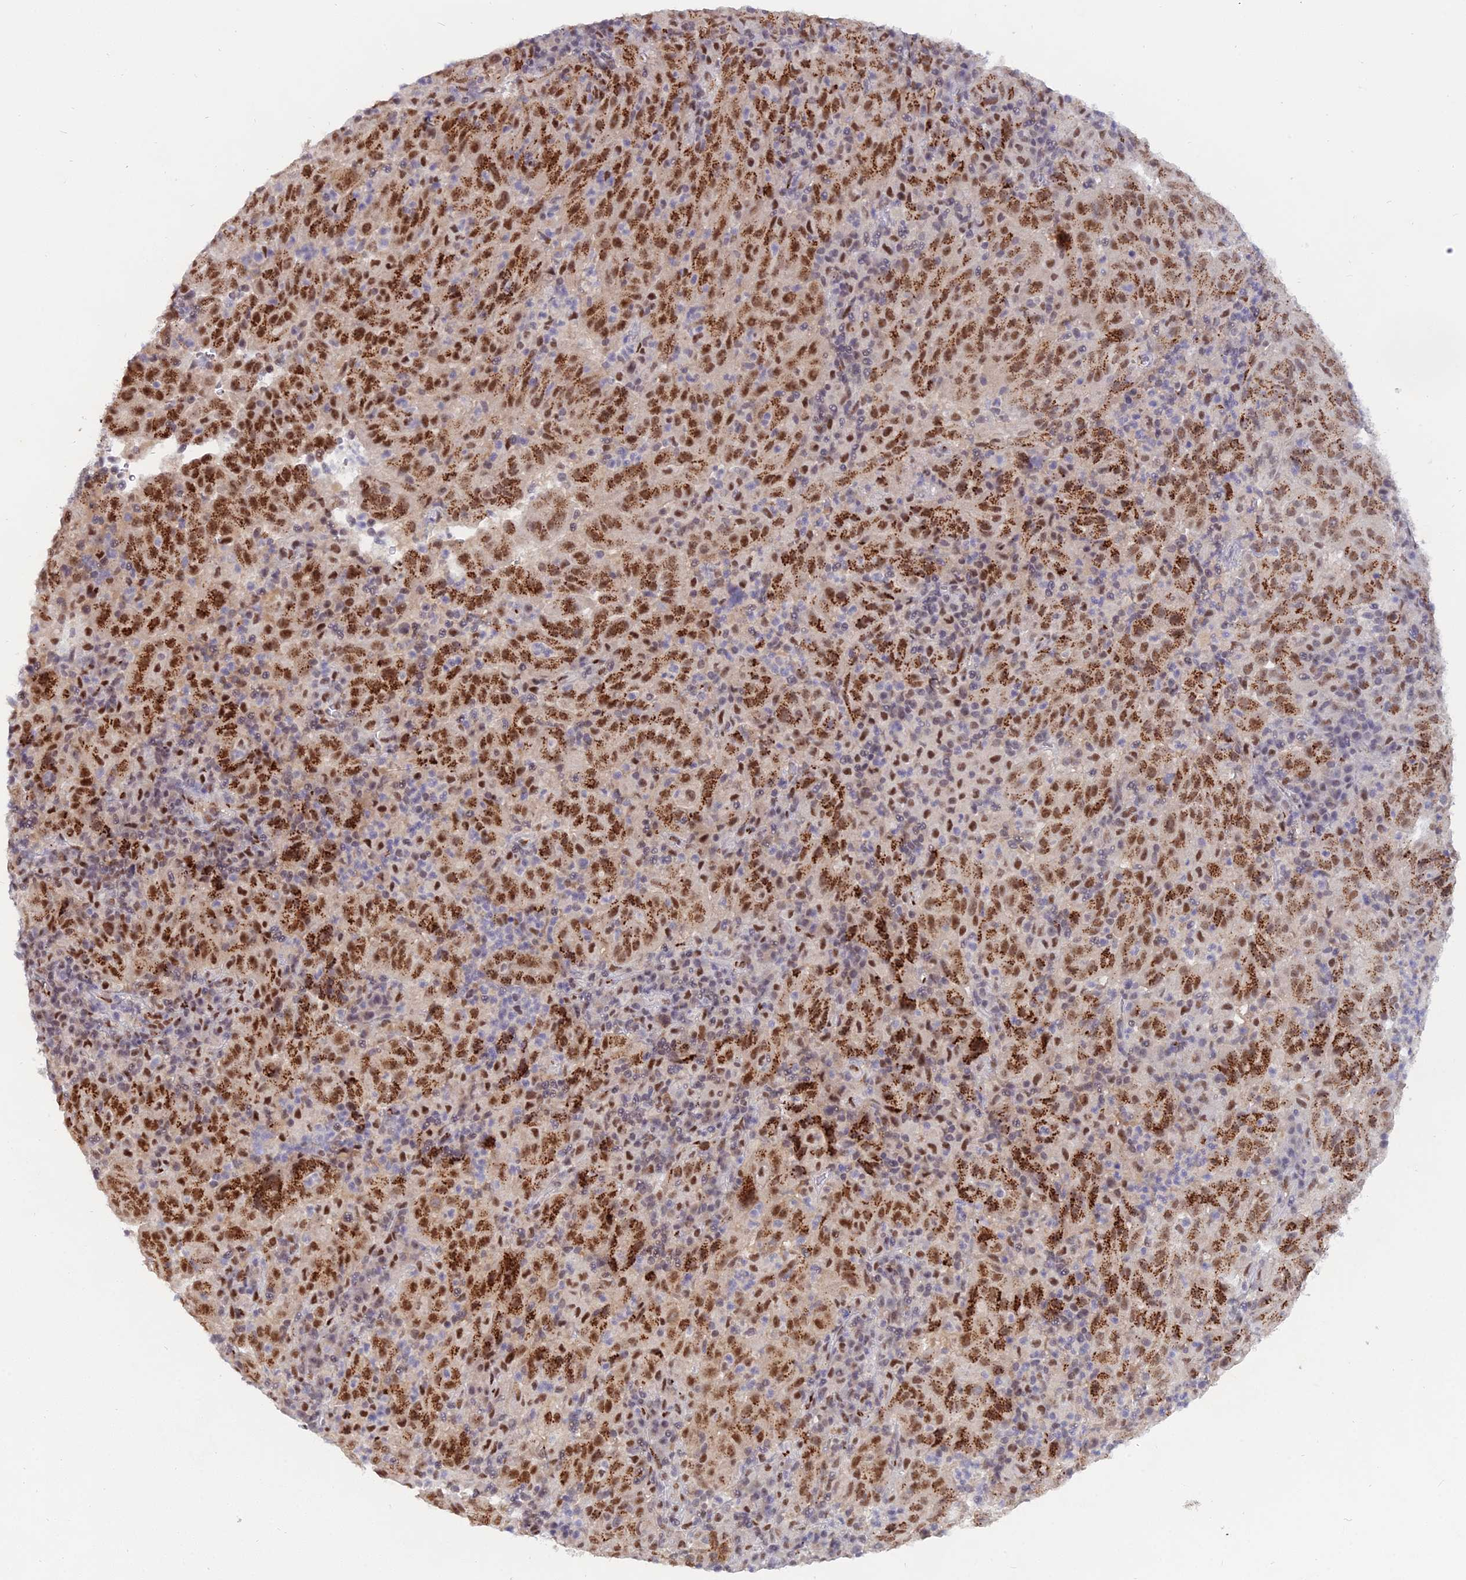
{"staining": {"intensity": "strong", "quantity": ">75%", "location": "cytoplasmic/membranous,nuclear"}, "tissue": "pancreatic cancer", "cell_type": "Tumor cells", "image_type": "cancer", "snomed": [{"axis": "morphology", "description": "Adenocarcinoma, NOS"}, {"axis": "topography", "description": "Pancreas"}], "caption": "Immunohistochemical staining of pancreatic adenocarcinoma shows high levels of strong cytoplasmic/membranous and nuclear protein positivity in approximately >75% of tumor cells.", "gene": "THOC3", "patient": {"sex": "male", "age": 63}}